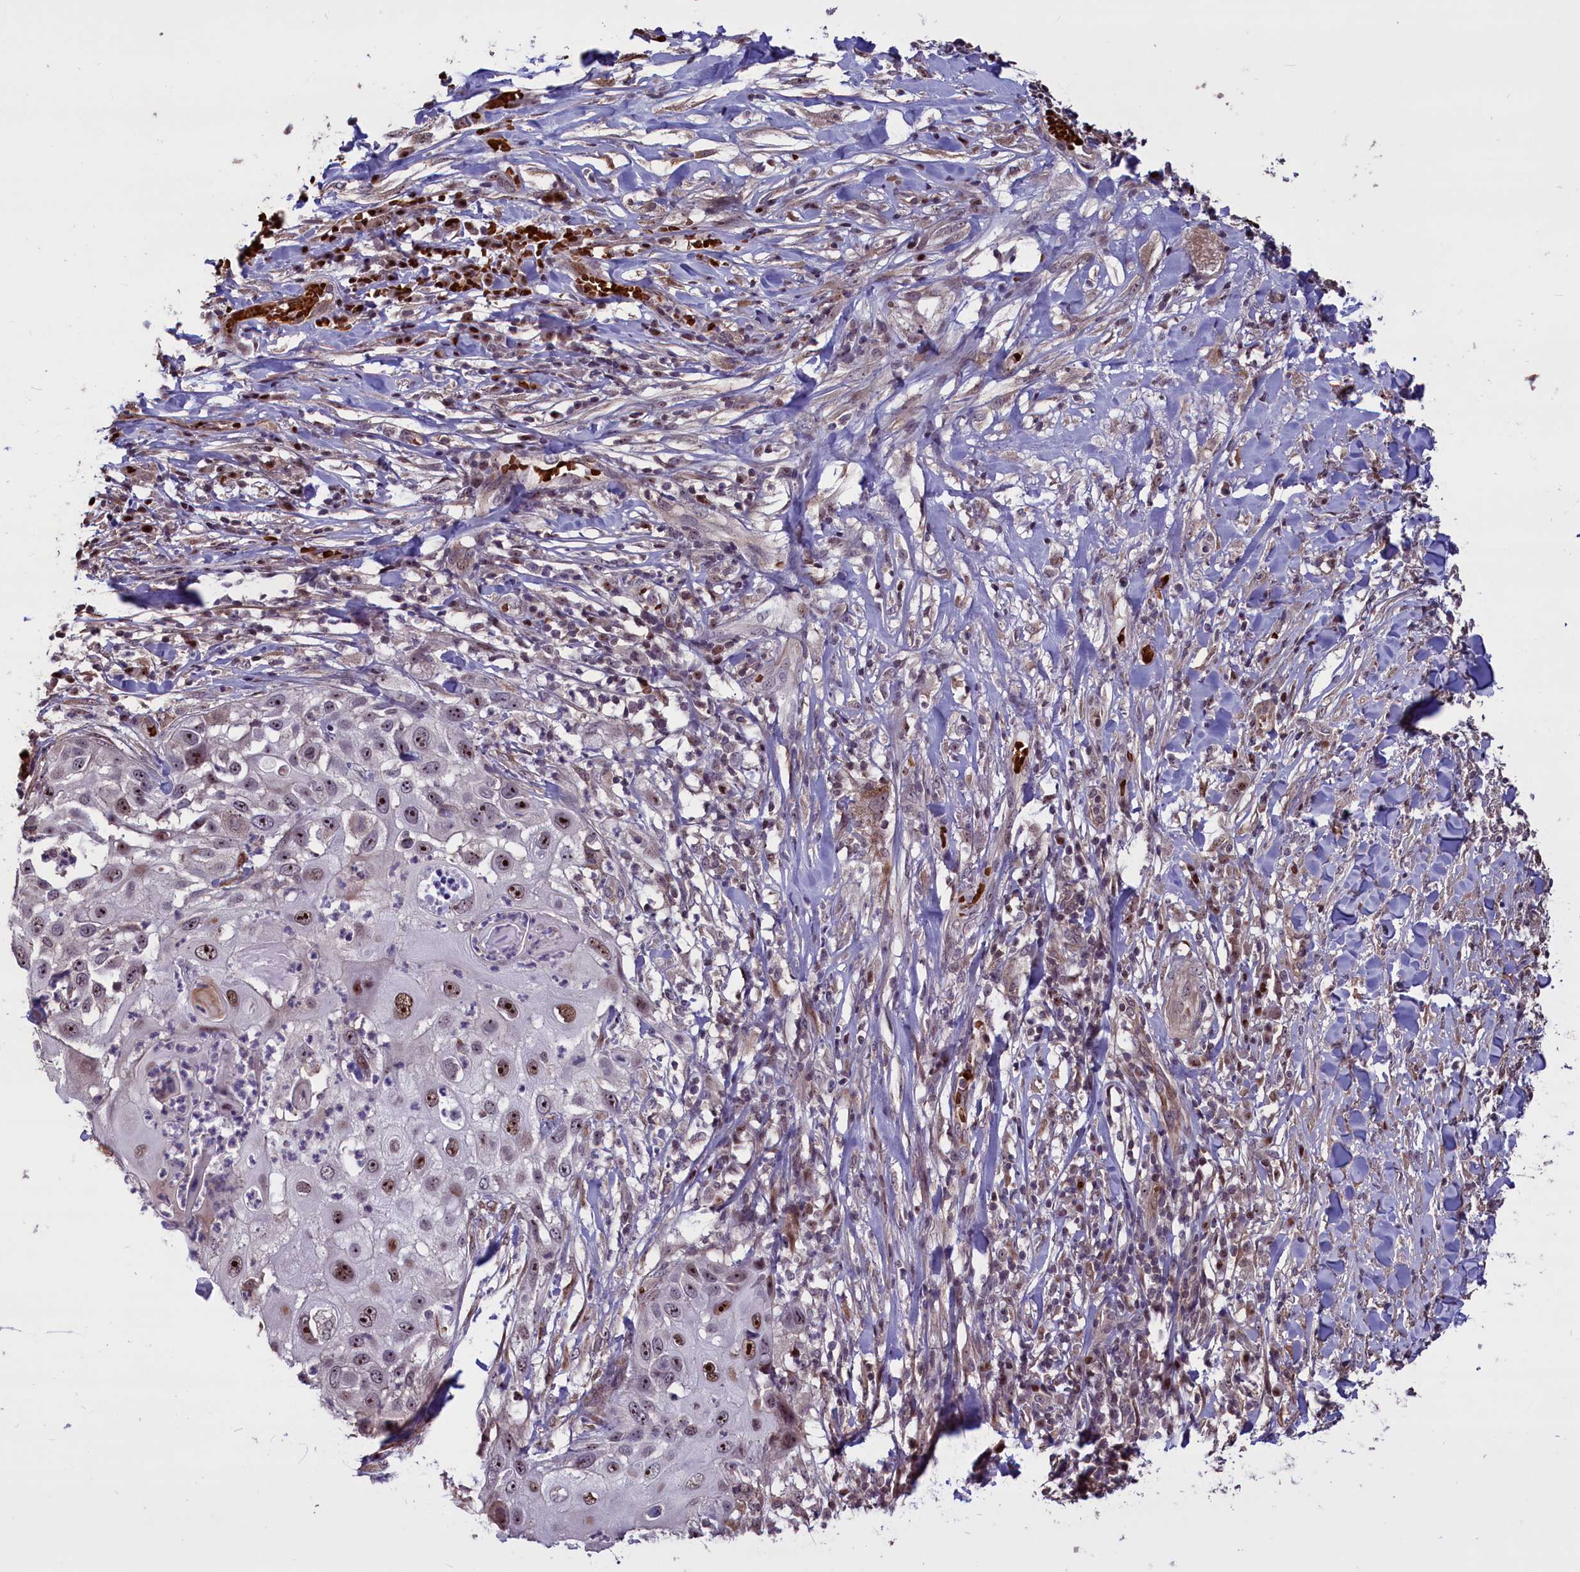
{"staining": {"intensity": "moderate", "quantity": ">75%", "location": "nuclear"}, "tissue": "skin cancer", "cell_type": "Tumor cells", "image_type": "cancer", "snomed": [{"axis": "morphology", "description": "Squamous cell carcinoma, NOS"}, {"axis": "topography", "description": "Skin"}], "caption": "Moderate nuclear expression for a protein is present in approximately >75% of tumor cells of squamous cell carcinoma (skin) using IHC.", "gene": "SHFL", "patient": {"sex": "female", "age": 44}}